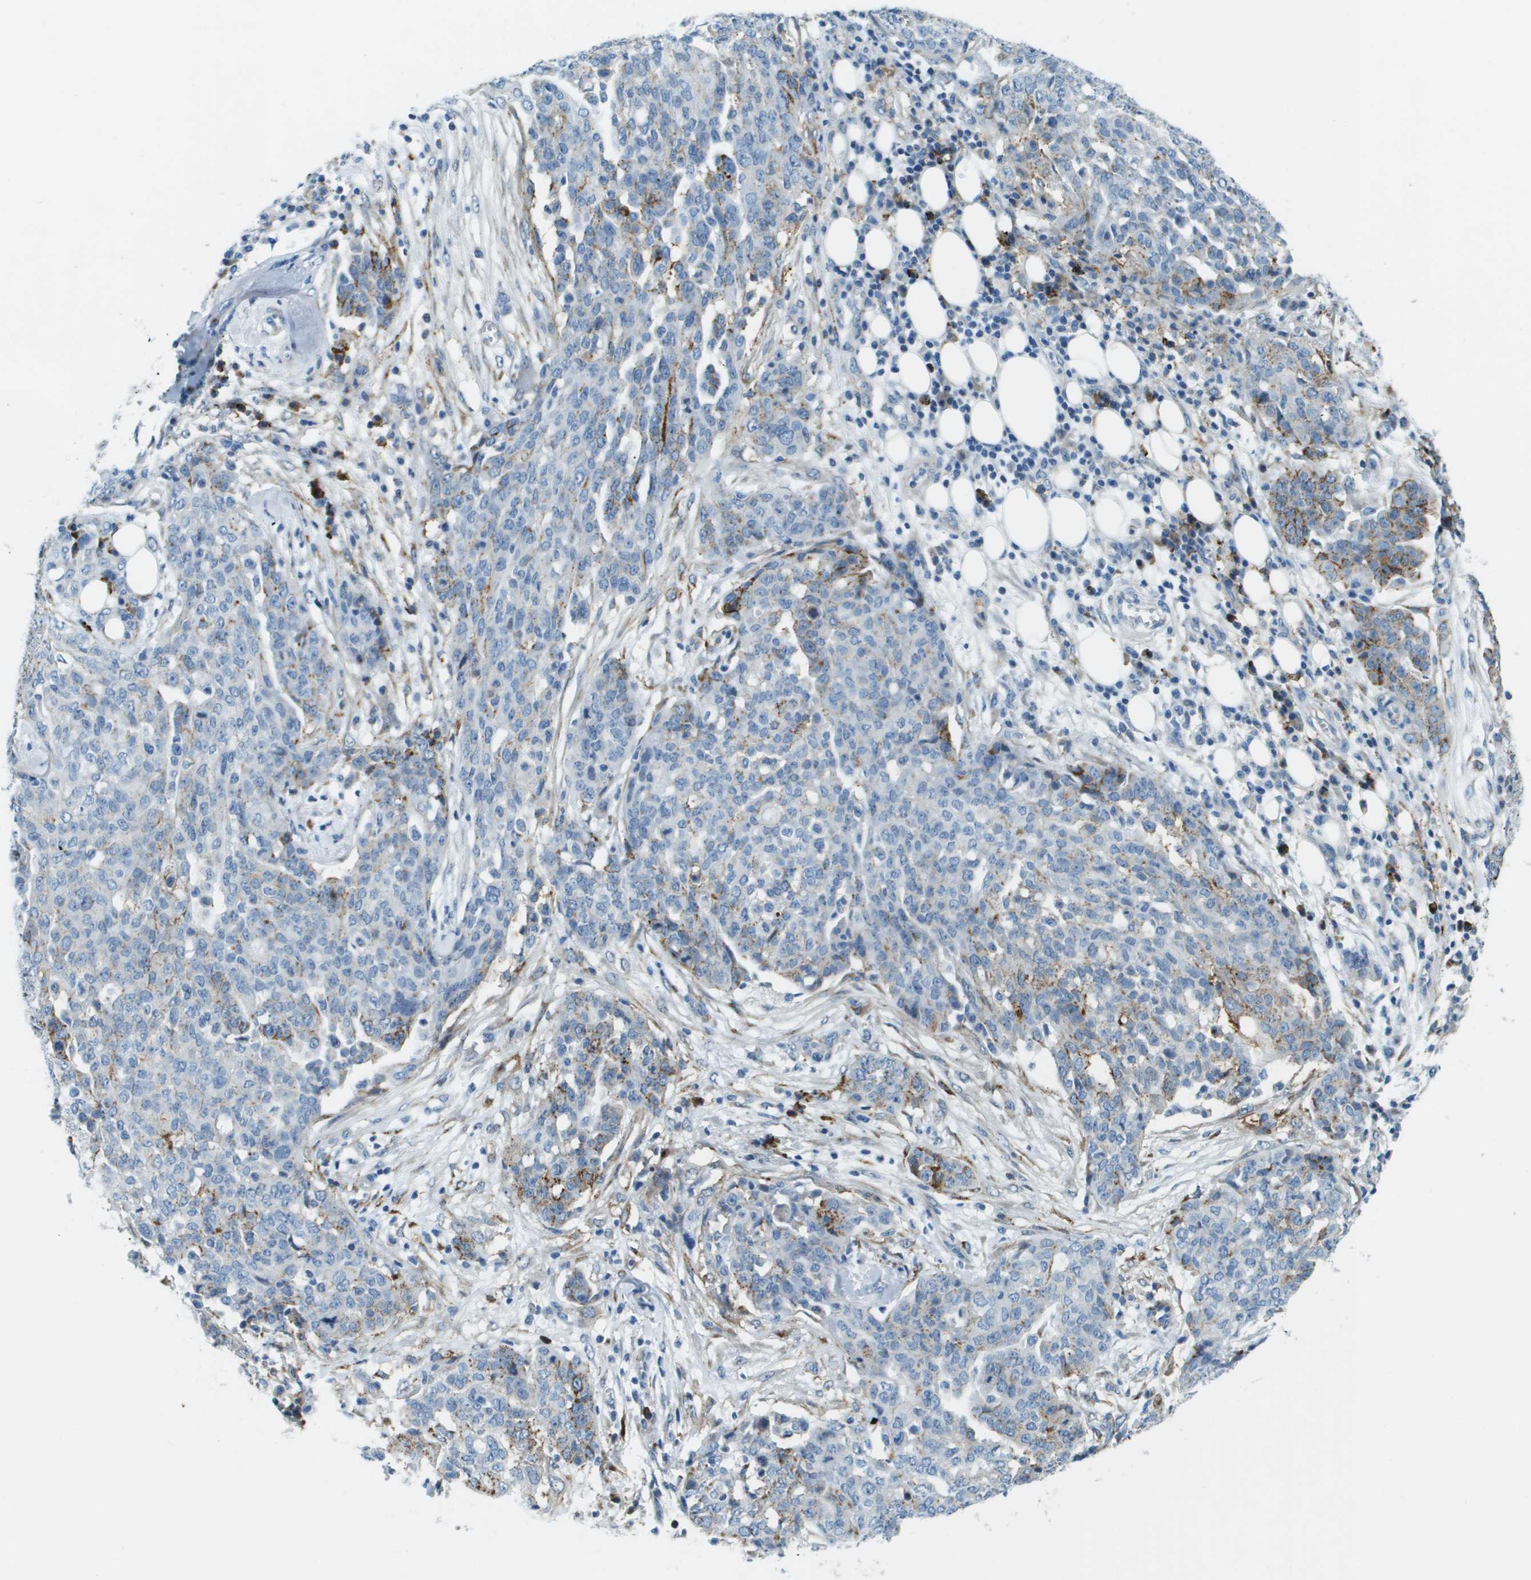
{"staining": {"intensity": "moderate", "quantity": "<25%", "location": "cytoplasmic/membranous"}, "tissue": "ovarian cancer", "cell_type": "Tumor cells", "image_type": "cancer", "snomed": [{"axis": "morphology", "description": "Cystadenocarcinoma, serous, NOS"}, {"axis": "topography", "description": "Soft tissue"}, {"axis": "topography", "description": "Ovary"}], "caption": "There is low levels of moderate cytoplasmic/membranous staining in tumor cells of ovarian cancer (serous cystadenocarcinoma), as demonstrated by immunohistochemical staining (brown color).", "gene": "SDC1", "patient": {"sex": "female", "age": 57}}